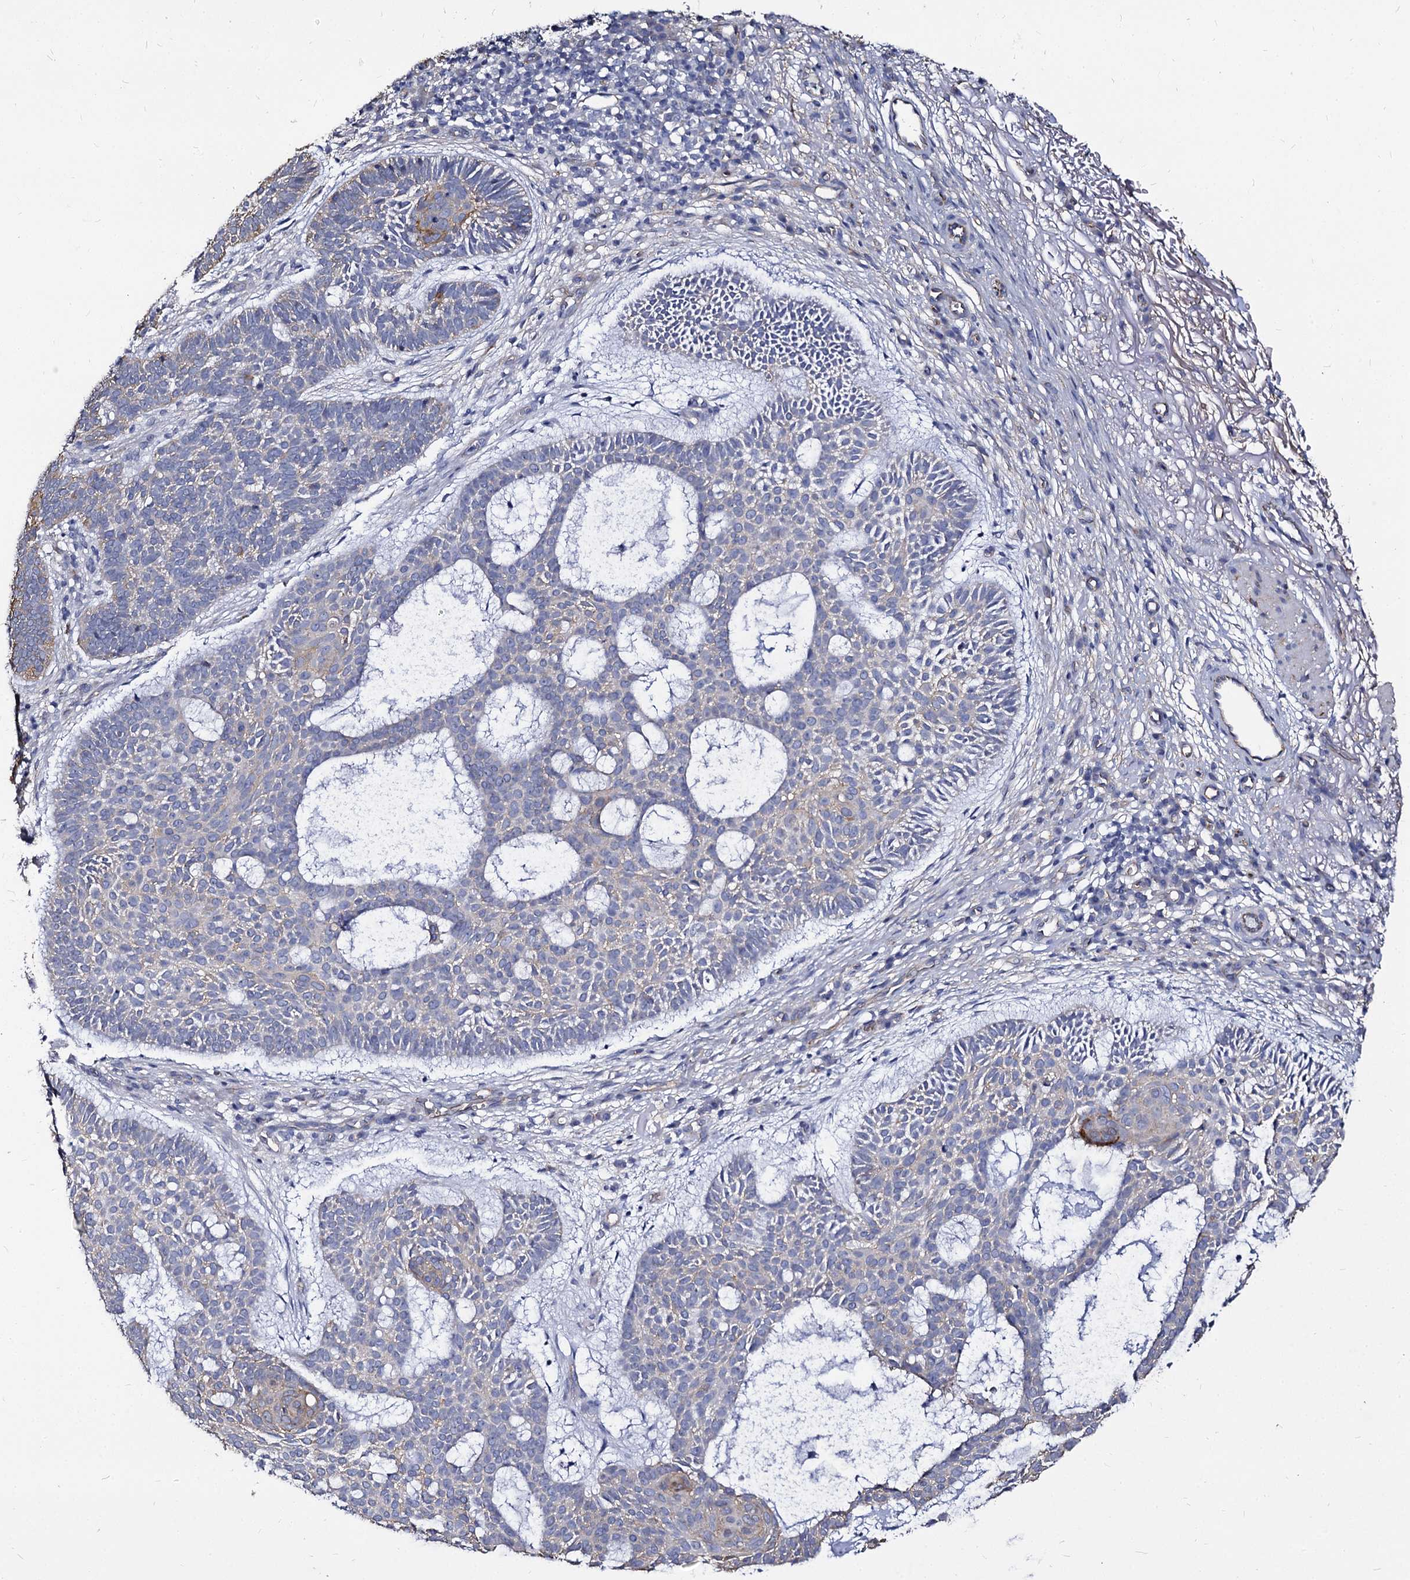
{"staining": {"intensity": "weak", "quantity": "<25%", "location": "cytoplasmic/membranous"}, "tissue": "skin cancer", "cell_type": "Tumor cells", "image_type": "cancer", "snomed": [{"axis": "morphology", "description": "Basal cell carcinoma"}, {"axis": "topography", "description": "Skin"}], "caption": "Skin basal cell carcinoma was stained to show a protein in brown. There is no significant expression in tumor cells.", "gene": "CBFB", "patient": {"sex": "male", "age": 85}}